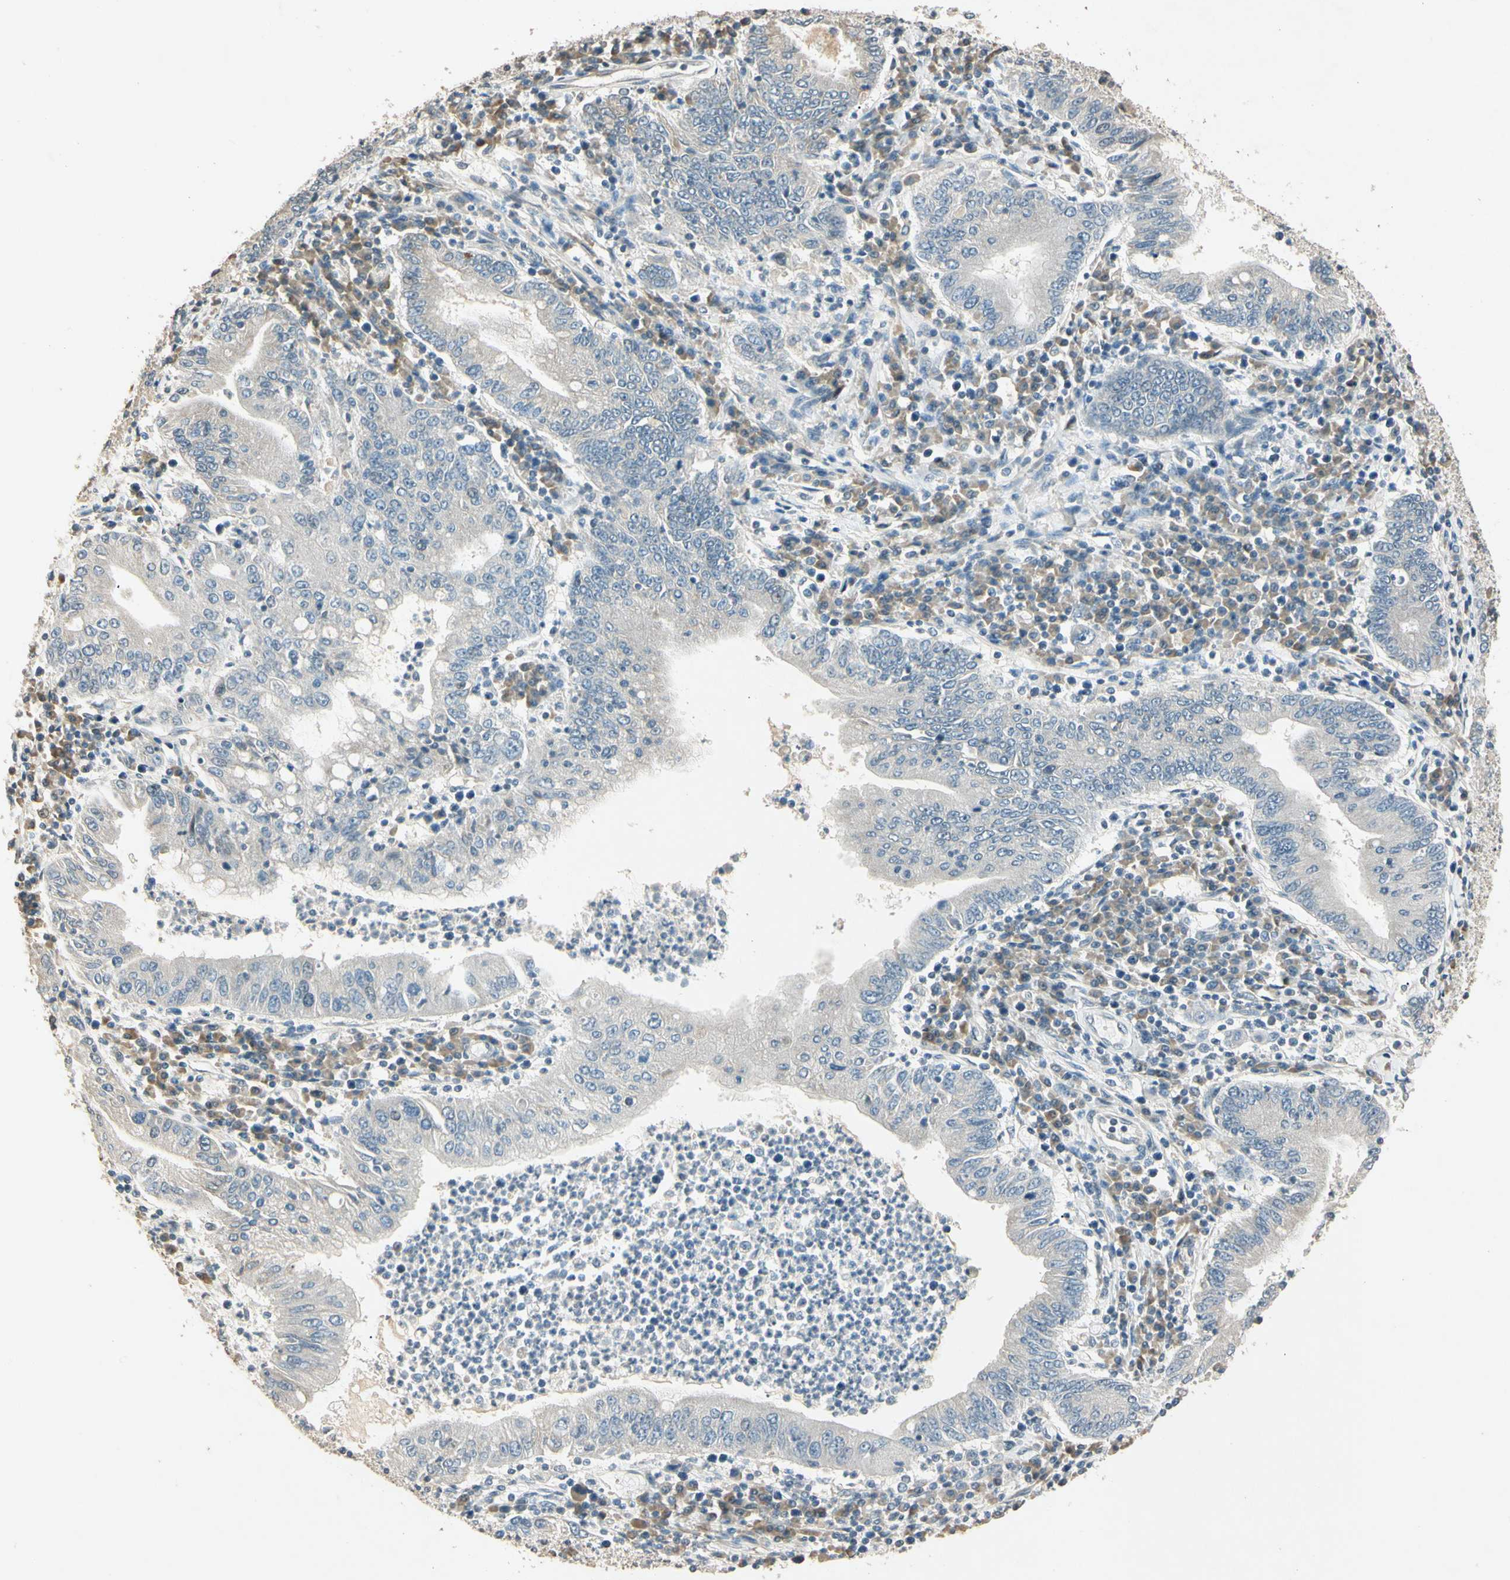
{"staining": {"intensity": "negative", "quantity": "none", "location": "none"}, "tissue": "stomach cancer", "cell_type": "Tumor cells", "image_type": "cancer", "snomed": [{"axis": "morphology", "description": "Normal tissue, NOS"}, {"axis": "morphology", "description": "Adenocarcinoma, NOS"}, {"axis": "topography", "description": "Esophagus"}, {"axis": "topography", "description": "Stomach, upper"}, {"axis": "topography", "description": "Peripheral nerve tissue"}], "caption": "High magnification brightfield microscopy of stomach adenocarcinoma stained with DAB (3,3'-diaminobenzidine) (brown) and counterstained with hematoxylin (blue): tumor cells show no significant expression. (Stains: DAB (3,3'-diaminobenzidine) immunohistochemistry with hematoxylin counter stain, Microscopy: brightfield microscopy at high magnification).", "gene": "ZBTB4", "patient": {"sex": "male", "age": 62}}